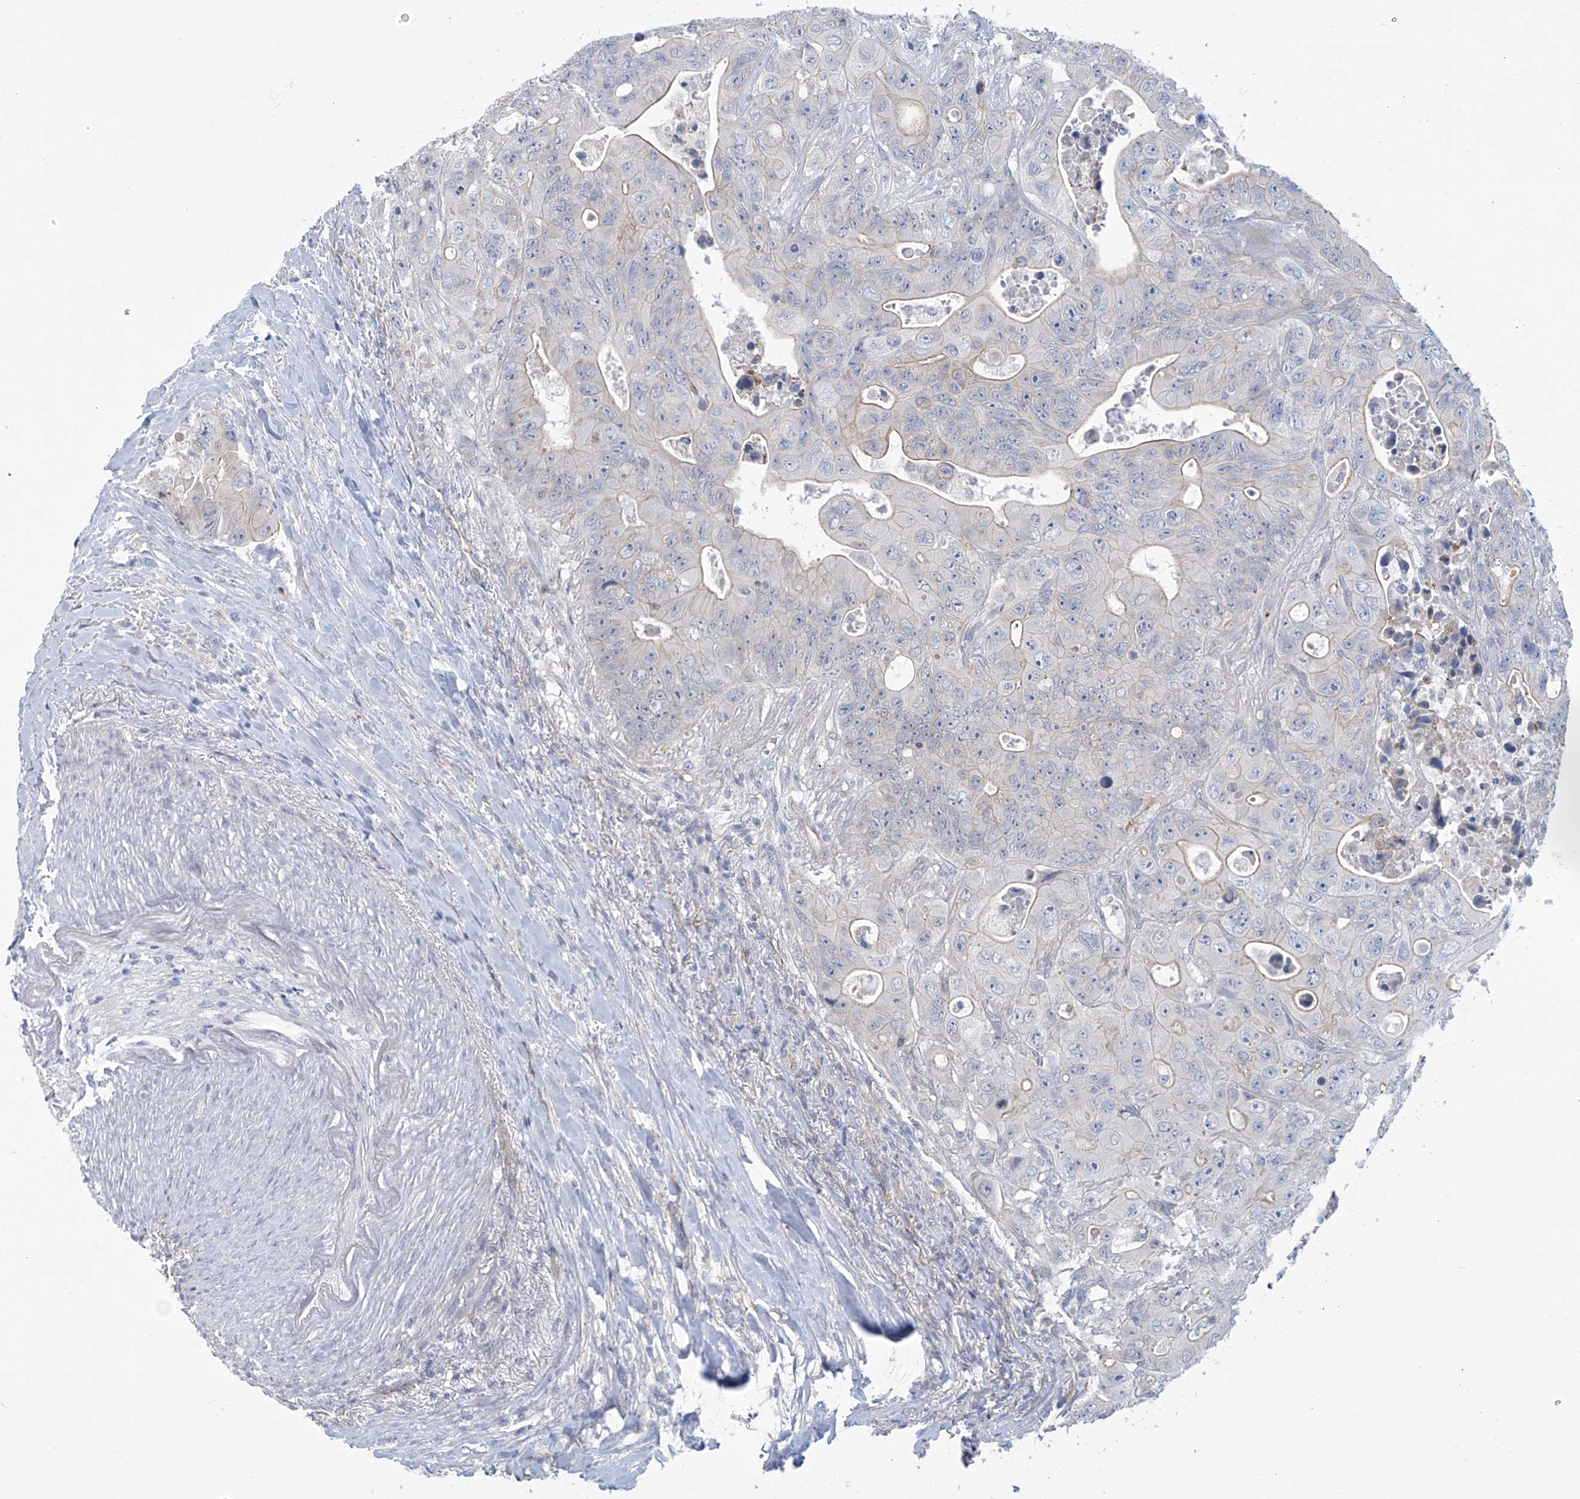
{"staining": {"intensity": "negative", "quantity": "none", "location": "none"}, "tissue": "colorectal cancer", "cell_type": "Tumor cells", "image_type": "cancer", "snomed": [{"axis": "morphology", "description": "Adenocarcinoma, NOS"}, {"axis": "topography", "description": "Colon"}], "caption": "High power microscopy micrograph of an immunohistochemistry histopathology image of colorectal adenocarcinoma, revealing no significant positivity in tumor cells. (Stains: DAB immunohistochemistry with hematoxylin counter stain, Microscopy: brightfield microscopy at high magnification).", "gene": "ABHD13", "patient": {"sex": "female", "age": 46}}